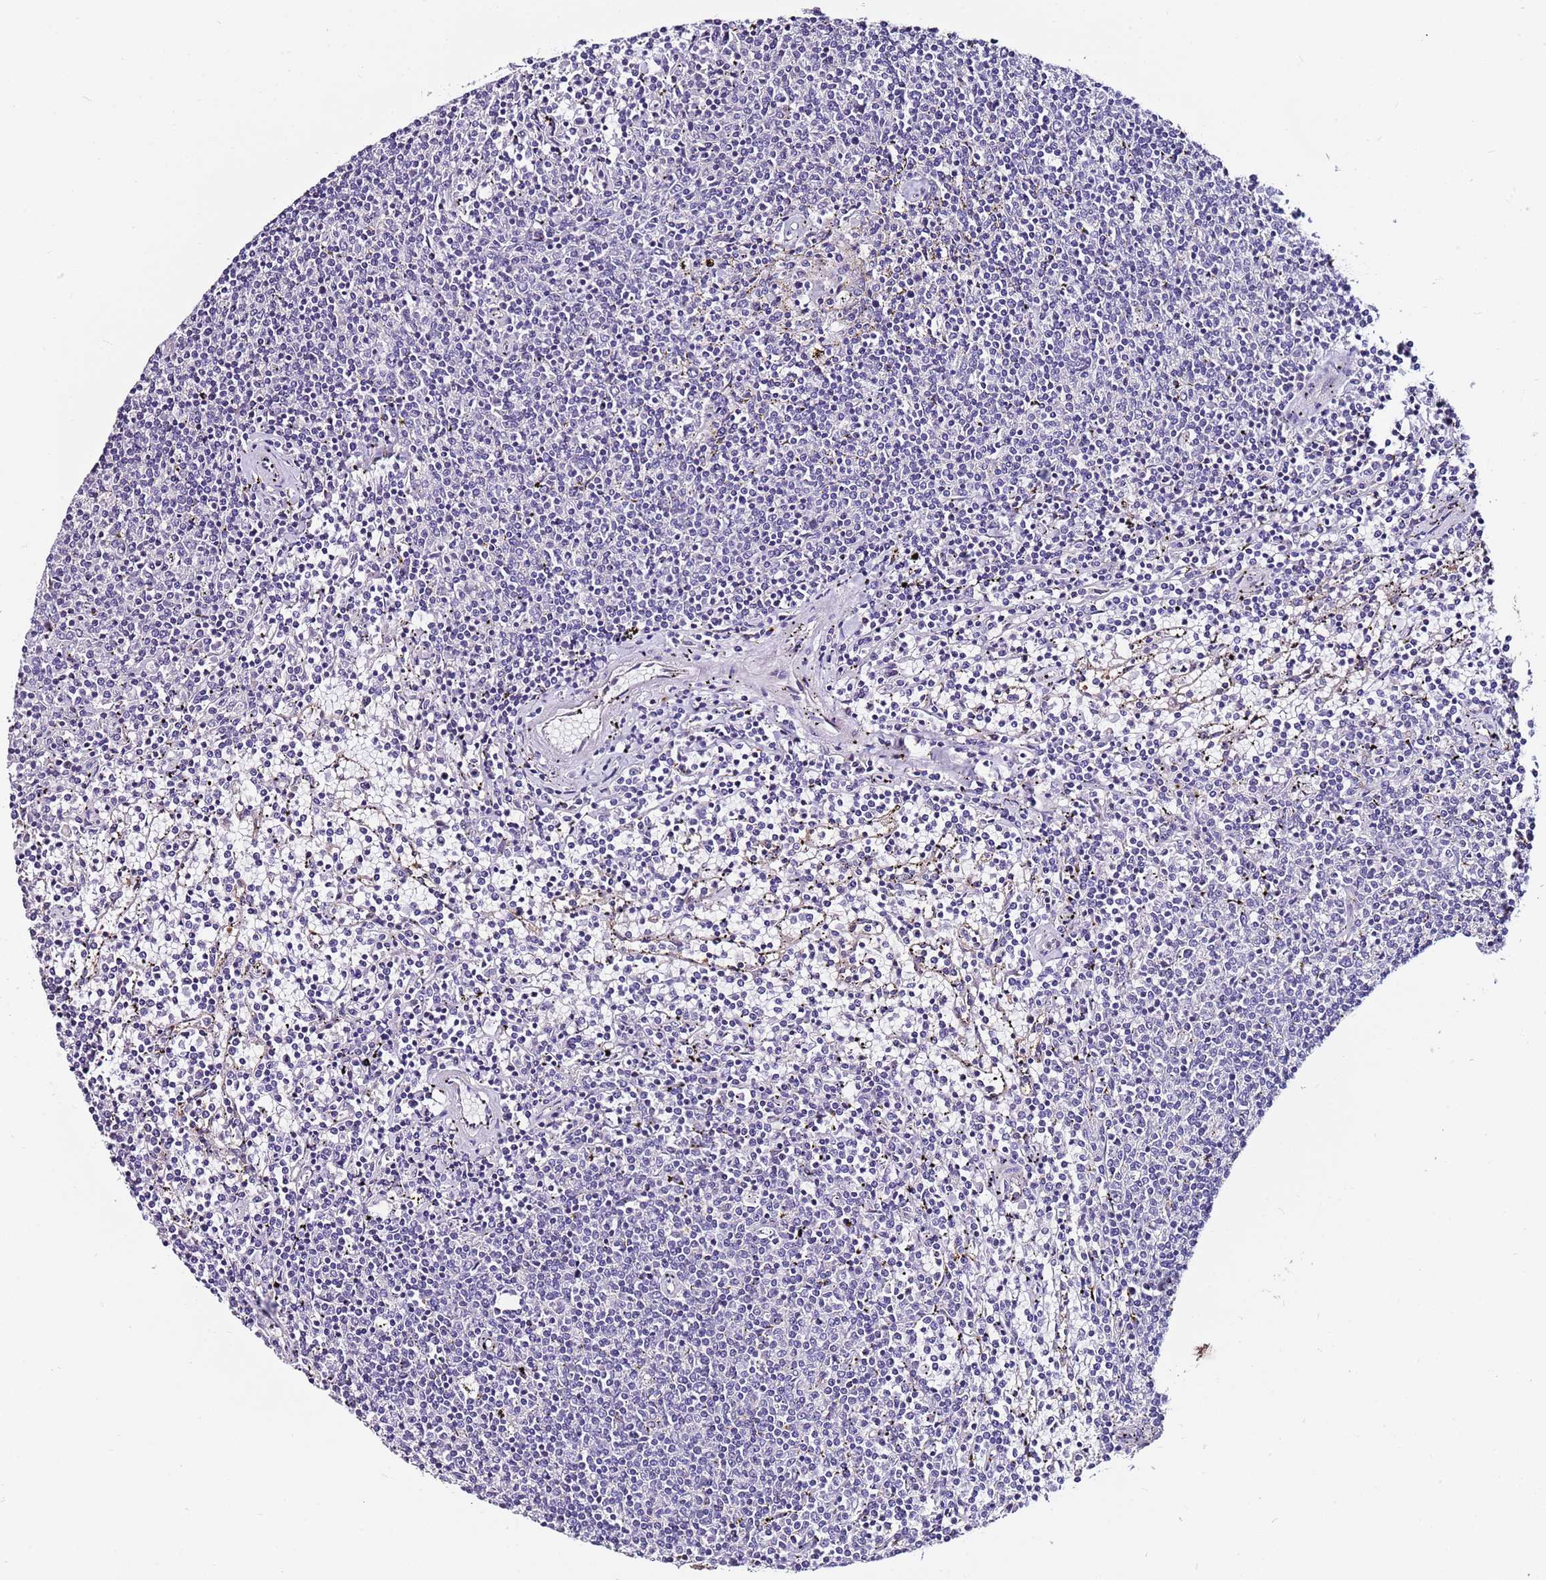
{"staining": {"intensity": "negative", "quantity": "none", "location": "none"}, "tissue": "lymphoma", "cell_type": "Tumor cells", "image_type": "cancer", "snomed": [{"axis": "morphology", "description": "Malignant lymphoma, non-Hodgkin's type, Low grade"}, {"axis": "topography", "description": "Spleen"}], "caption": "Tumor cells are negative for protein expression in human lymphoma.", "gene": "SRRM5", "patient": {"sex": "female", "age": 50}}